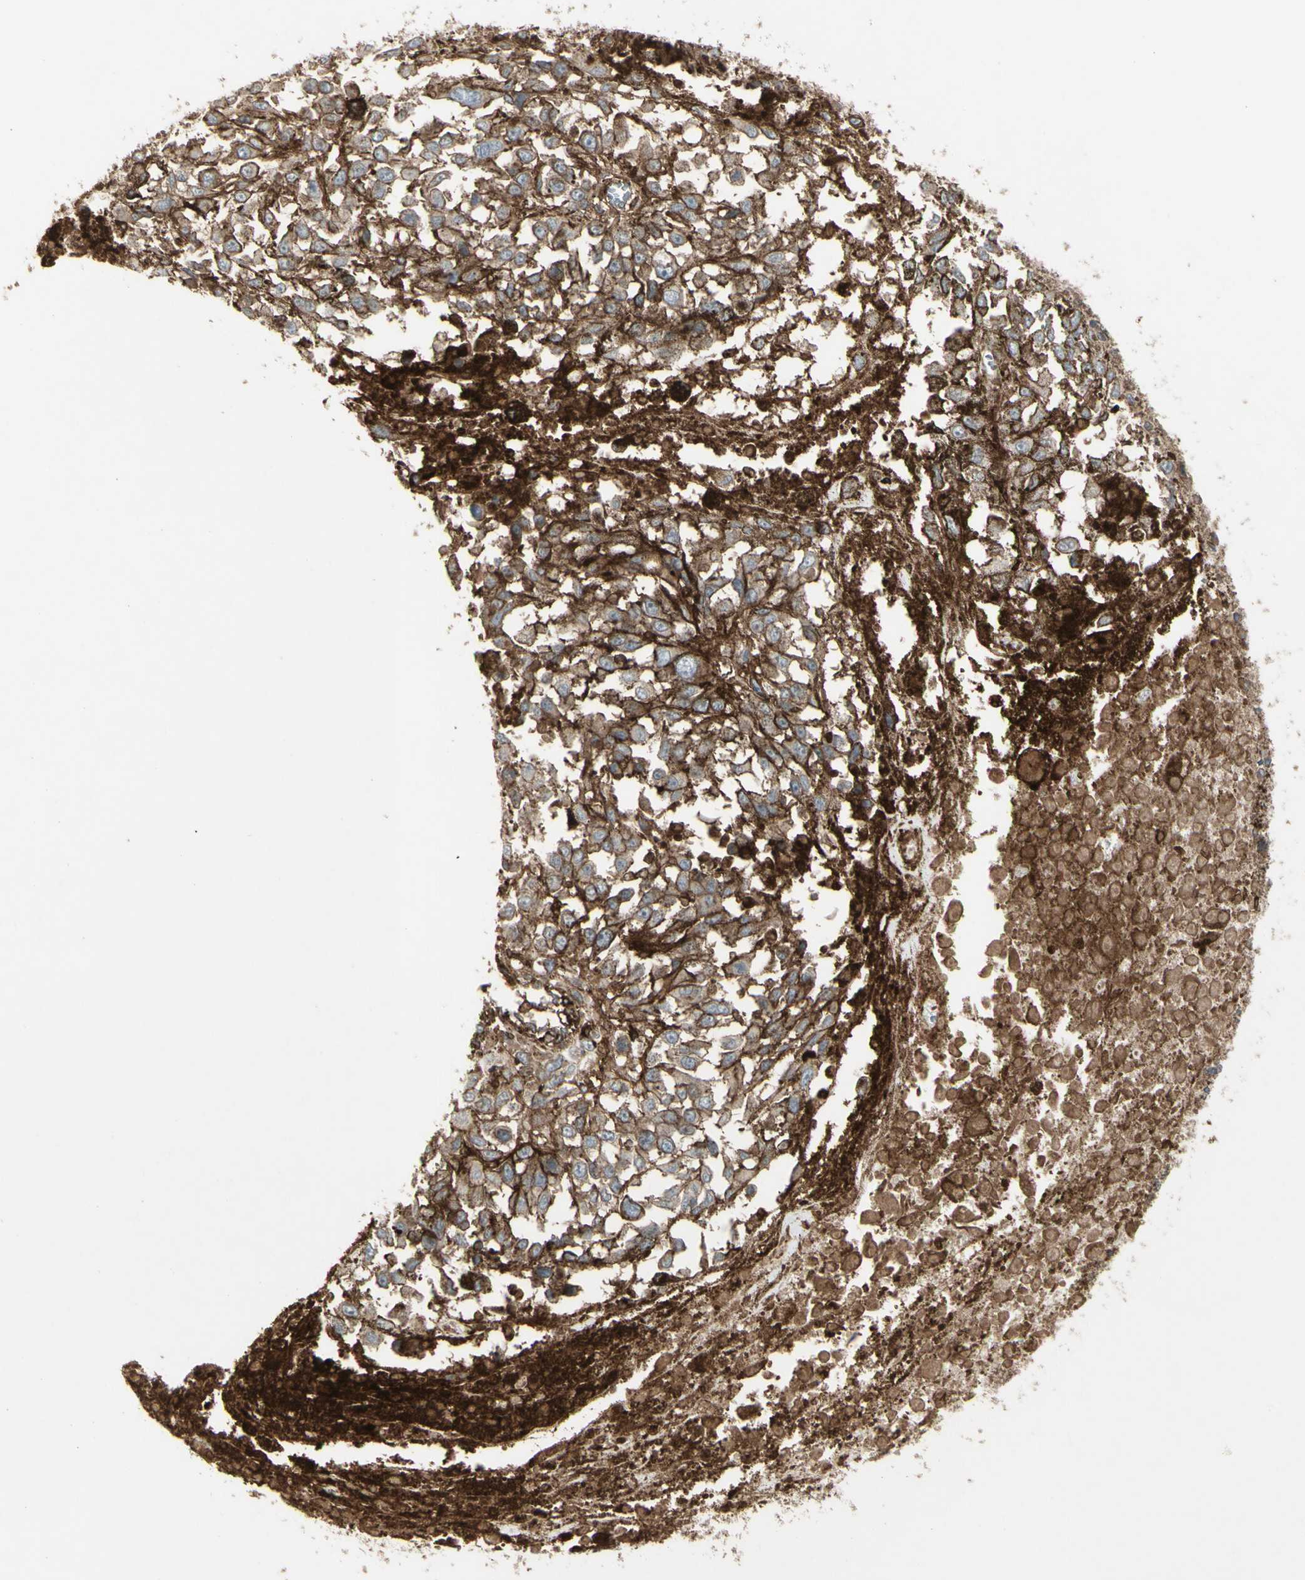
{"staining": {"intensity": "moderate", "quantity": ">75%", "location": "cytoplasmic/membranous"}, "tissue": "melanoma", "cell_type": "Tumor cells", "image_type": "cancer", "snomed": [{"axis": "morphology", "description": "Malignant melanoma, Metastatic site"}, {"axis": "topography", "description": "Lymph node"}], "caption": "This is a histology image of immunohistochemistry (IHC) staining of melanoma, which shows moderate staining in the cytoplasmic/membranous of tumor cells.", "gene": "CD276", "patient": {"sex": "male", "age": 59}}